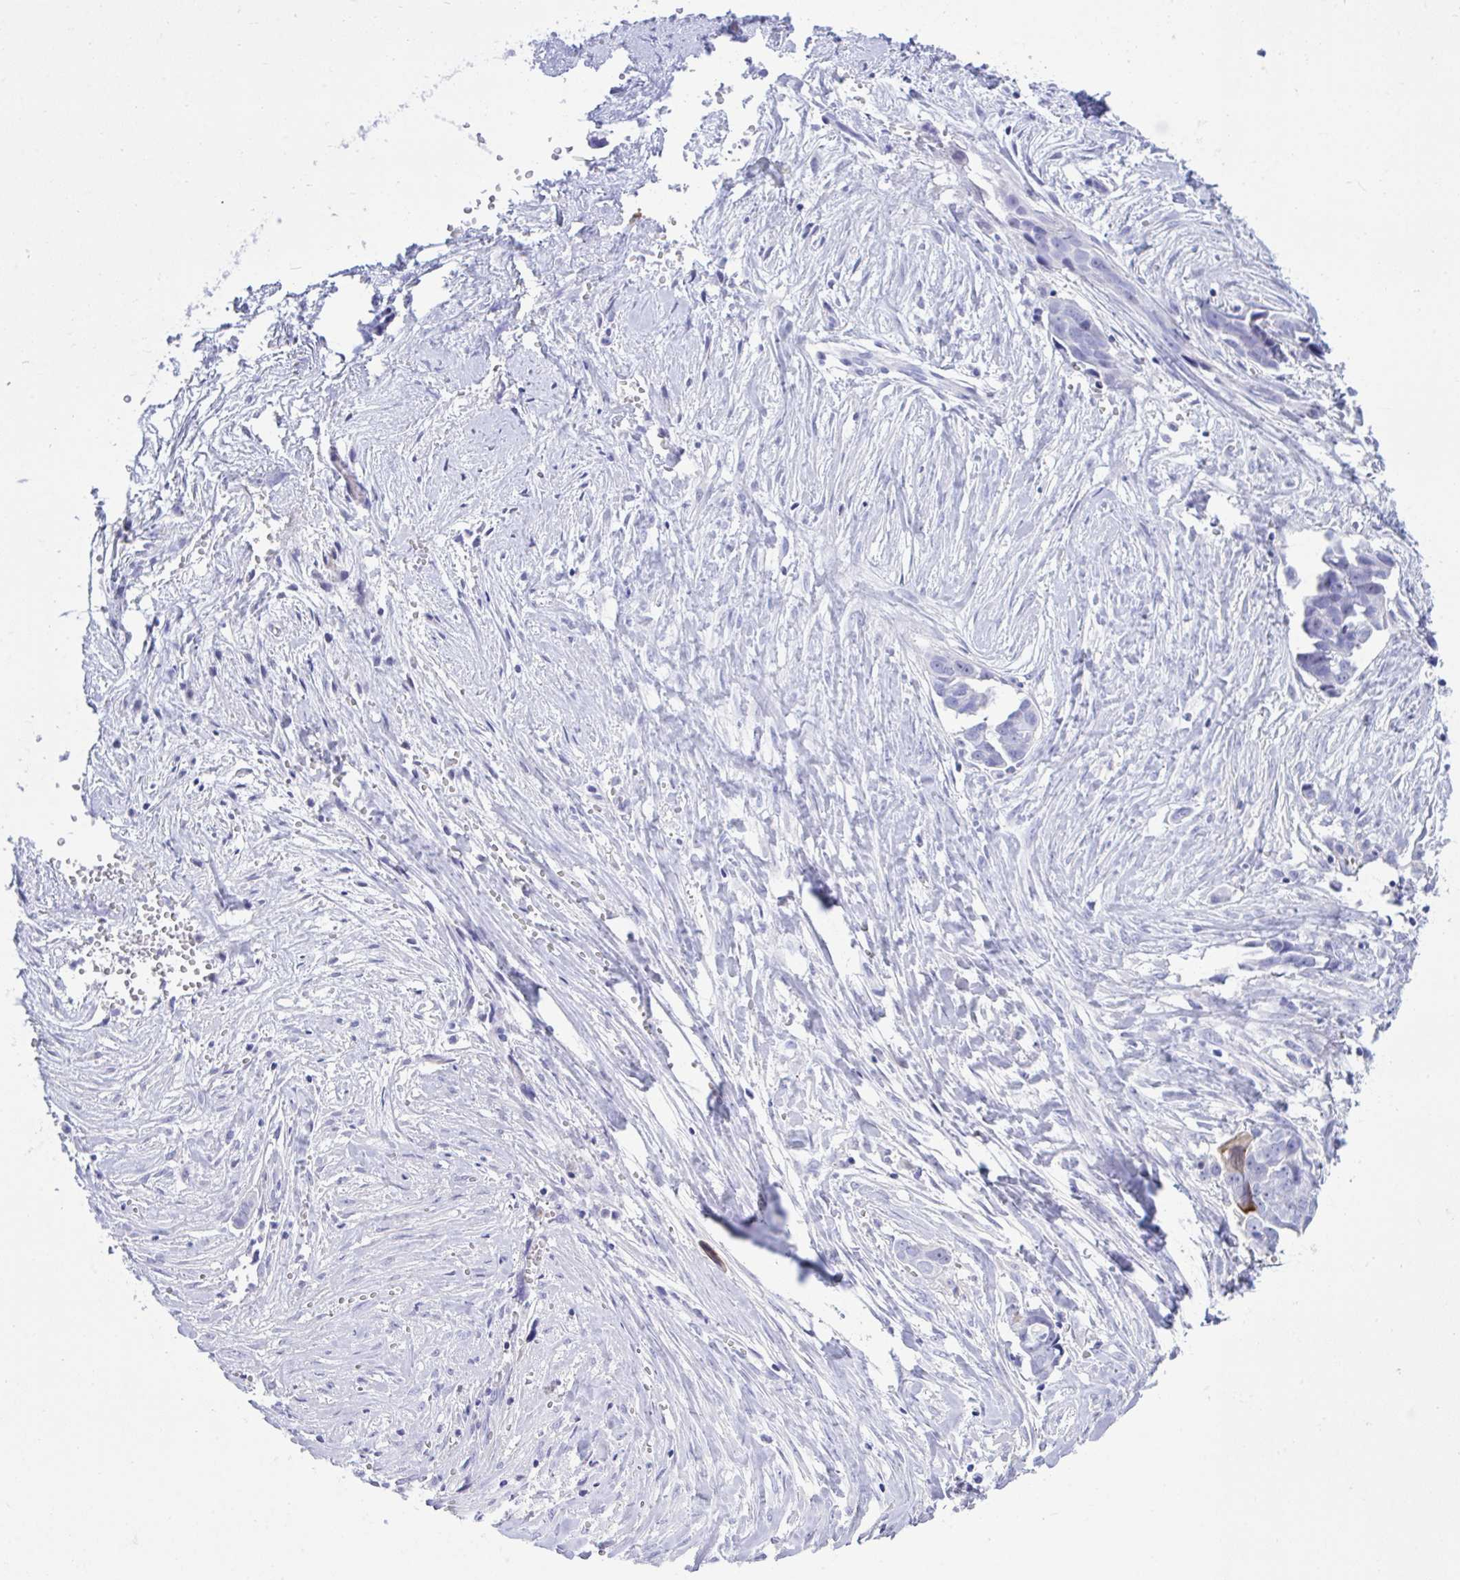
{"staining": {"intensity": "negative", "quantity": "none", "location": "none"}, "tissue": "ovarian cancer", "cell_type": "Tumor cells", "image_type": "cancer", "snomed": [{"axis": "morphology", "description": "Cystadenocarcinoma, serous, NOS"}, {"axis": "topography", "description": "Ovary"}], "caption": "Immunohistochemistry of human serous cystadenocarcinoma (ovarian) reveals no expression in tumor cells. (Stains: DAB (3,3'-diaminobenzidine) IHC with hematoxylin counter stain, Microscopy: brightfield microscopy at high magnification).", "gene": "BEX5", "patient": {"sex": "female", "age": 59}}